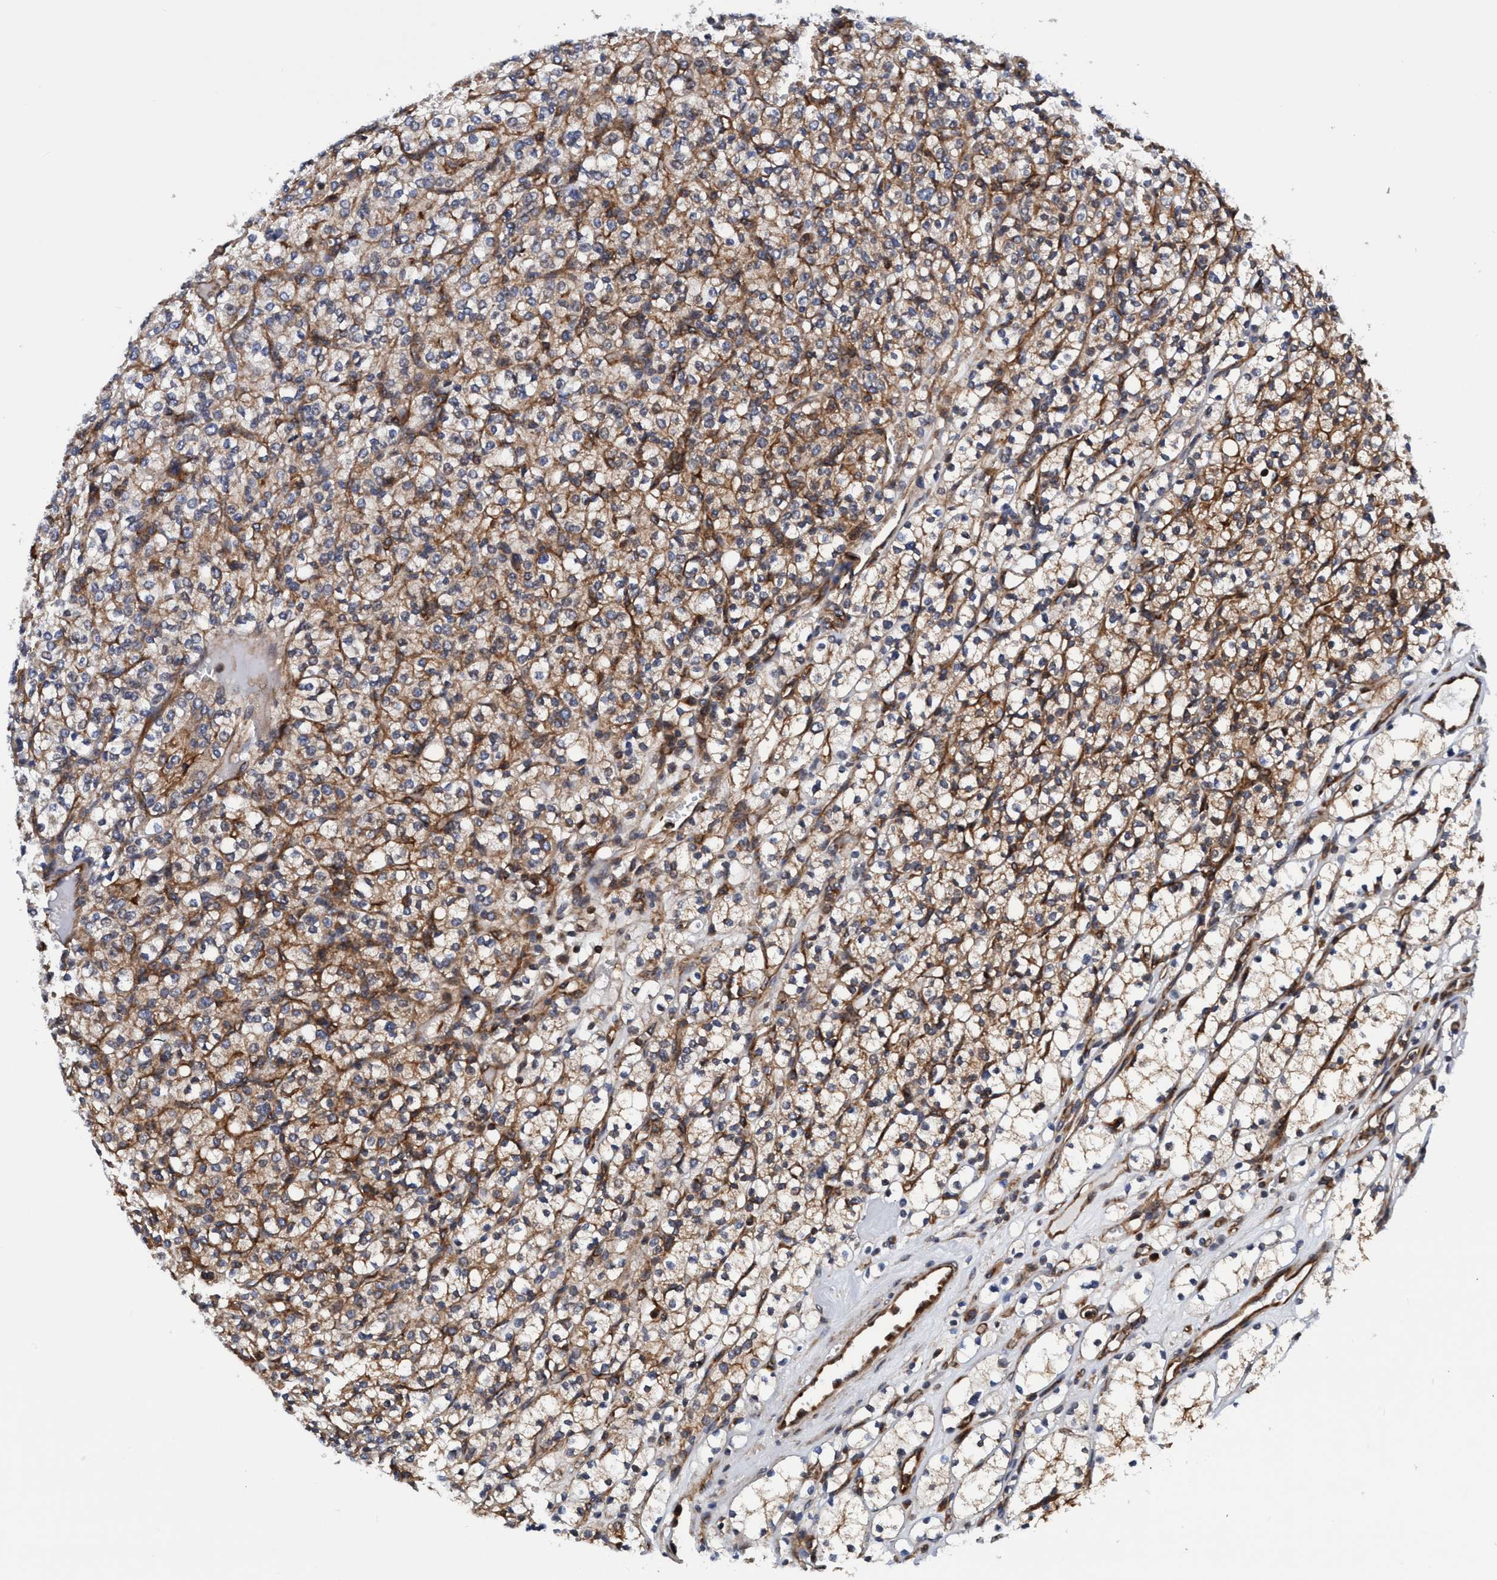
{"staining": {"intensity": "weak", "quantity": "25%-75%", "location": "cytoplasmic/membranous"}, "tissue": "renal cancer", "cell_type": "Tumor cells", "image_type": "cancer", "snomed": [{"axis": "morphology", "description": "Adenocarcinoma, NOS"}, {"axis": "topography", "description": "Kidney"}], "caption": "Immunohistochemical staining of adenocarcinoma (renal) exhibits low levels of weak cytoplasmic/membranous protein positivity in approximately 25%-75% of tumor cells.", "gene": "MCM3AP", "patient": {"sex": "male", "age": 77}}